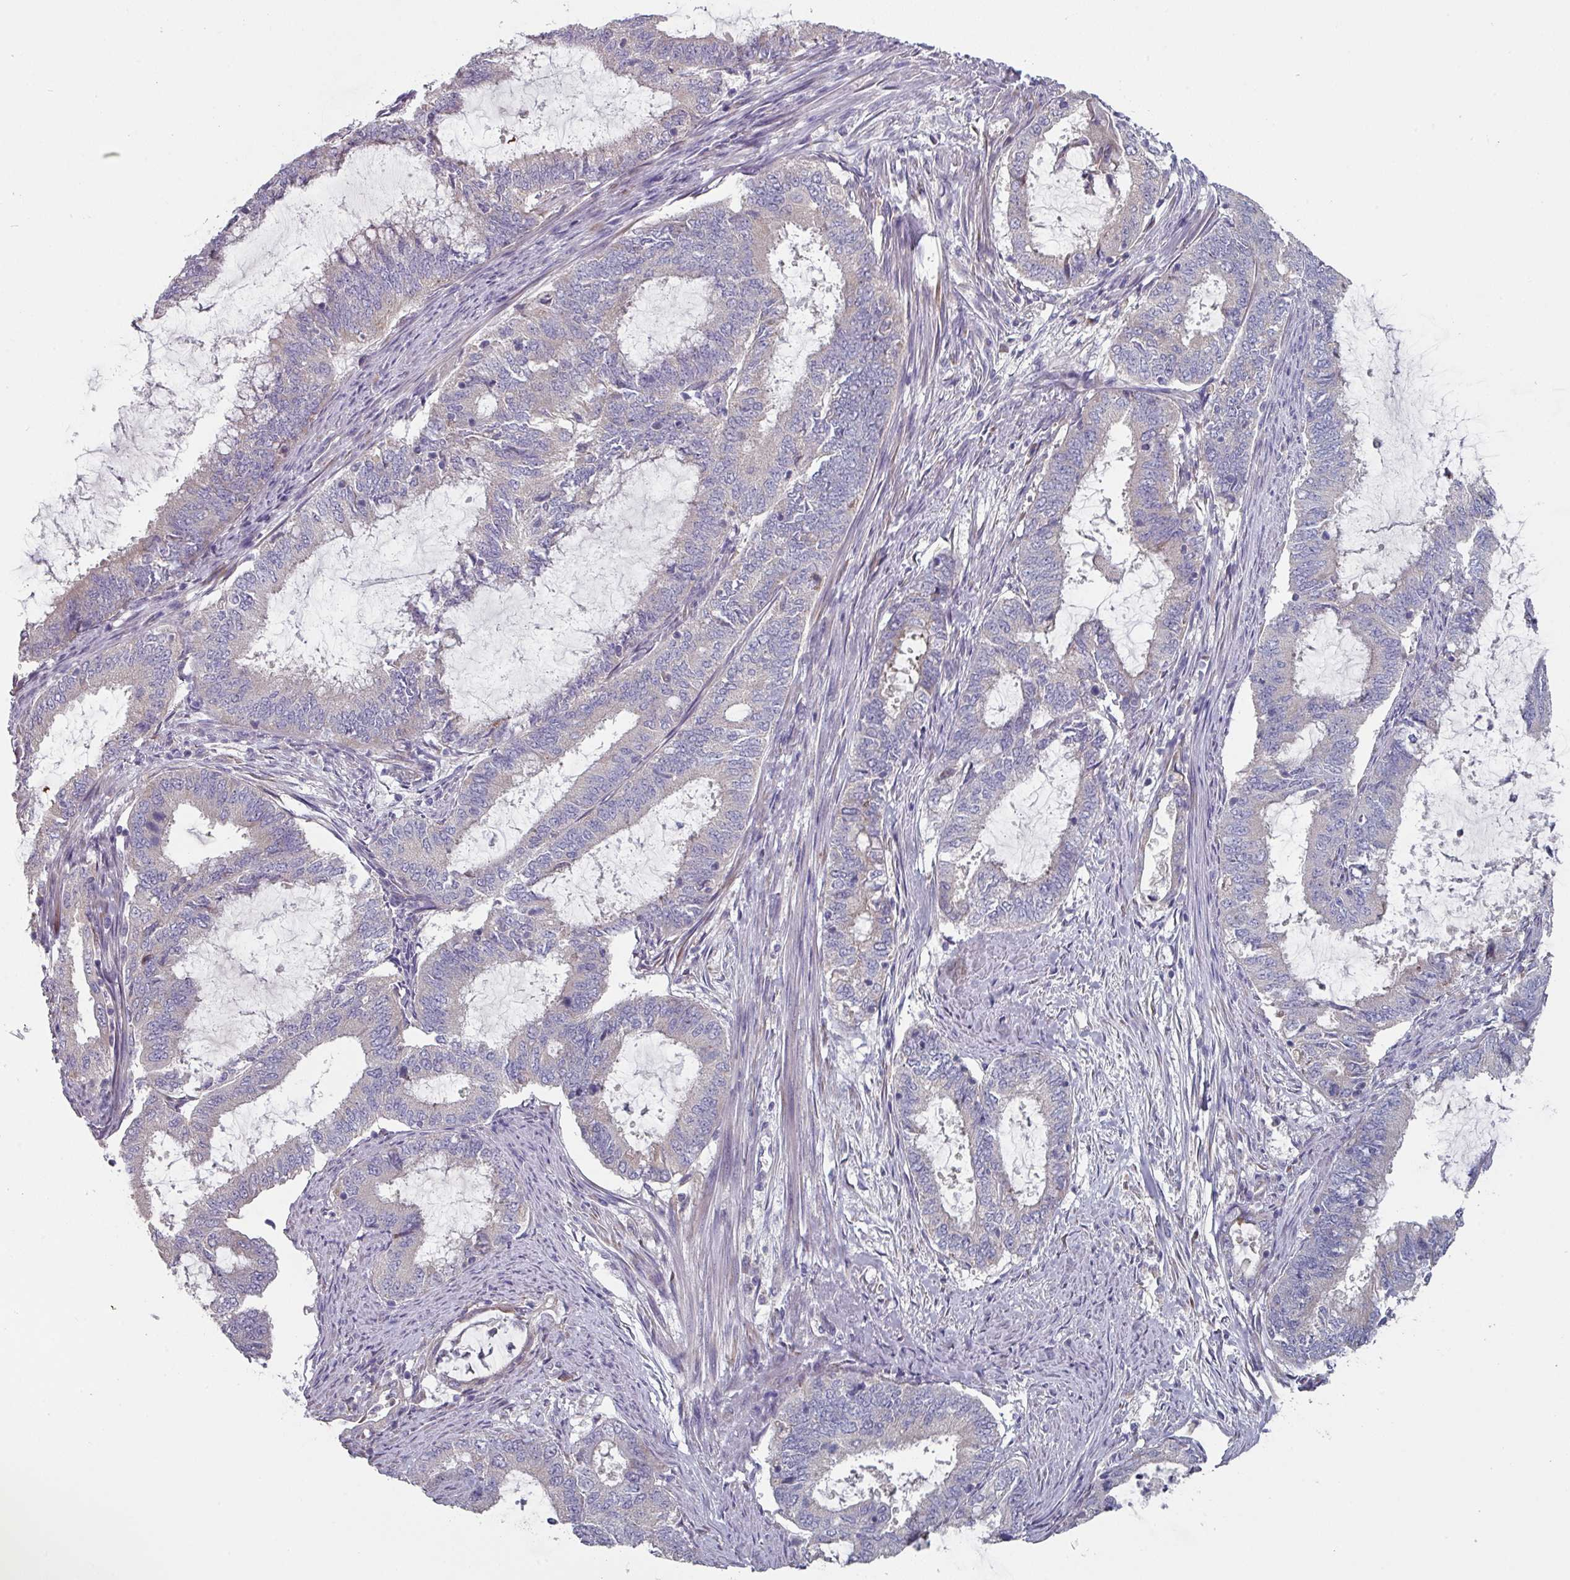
{"staining": {"intensity": "negative", "quantity": "none", "location": "none"}, "tissue": "endometrial cancer", "cell_type": "Tumor cells", "image_type": "cancer", "snomed": [{"axis": "morphology", "description": "Adenocarcinoma, NOS"}, {"axis": "topography", "description": "Endometrium"}], "caption": "Immunohistochemistry histopathology image of endometrial adenocarcinoma stained for a protein (brown), which demonstrates no staining in tumor cells.", "gene": "PRAMEF8", "patient": {"sex": "female", "age": 51}}